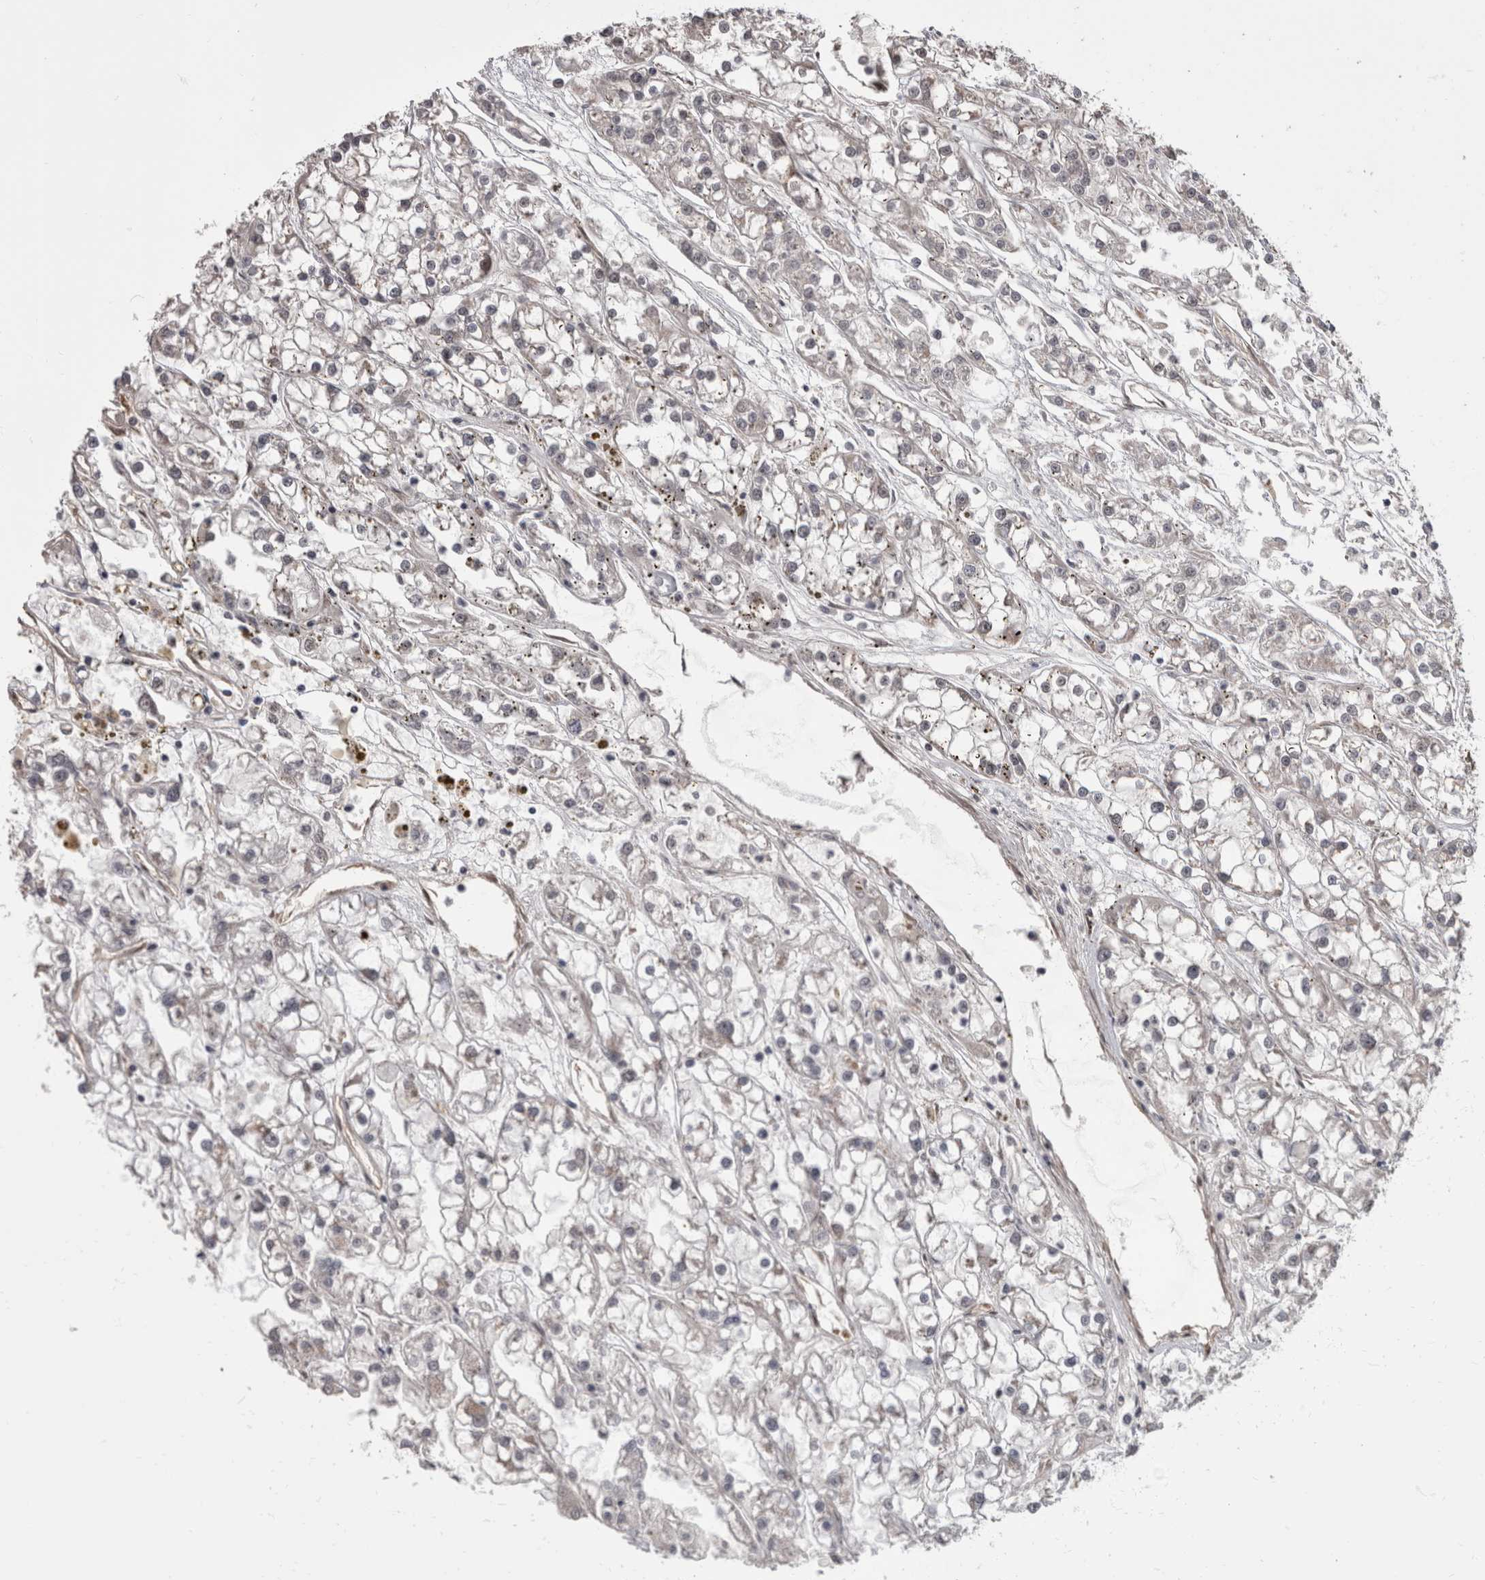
{"staining": {"intensity": "negative", "quantity": "none", "location": "none"}, "tissue": "renal cancer", "cell_type": "Tumor cells", "image_type": "cancer", "snomed": [{"axis": "morphology", "description": "Adenocarcinoma, NOS"}, {"axis": "topography", "description": "Kidney"}], "caption": "Tumor cells show no significant staining in adenocarcinoma (renal). (DAB (3,3'-diaminobenzidine) immunohistochemistry (IHC) visualized using brightfield microscopy, high magnification).", "gene": "AKT3", "patient": {"sex": "female", "age": 52}}